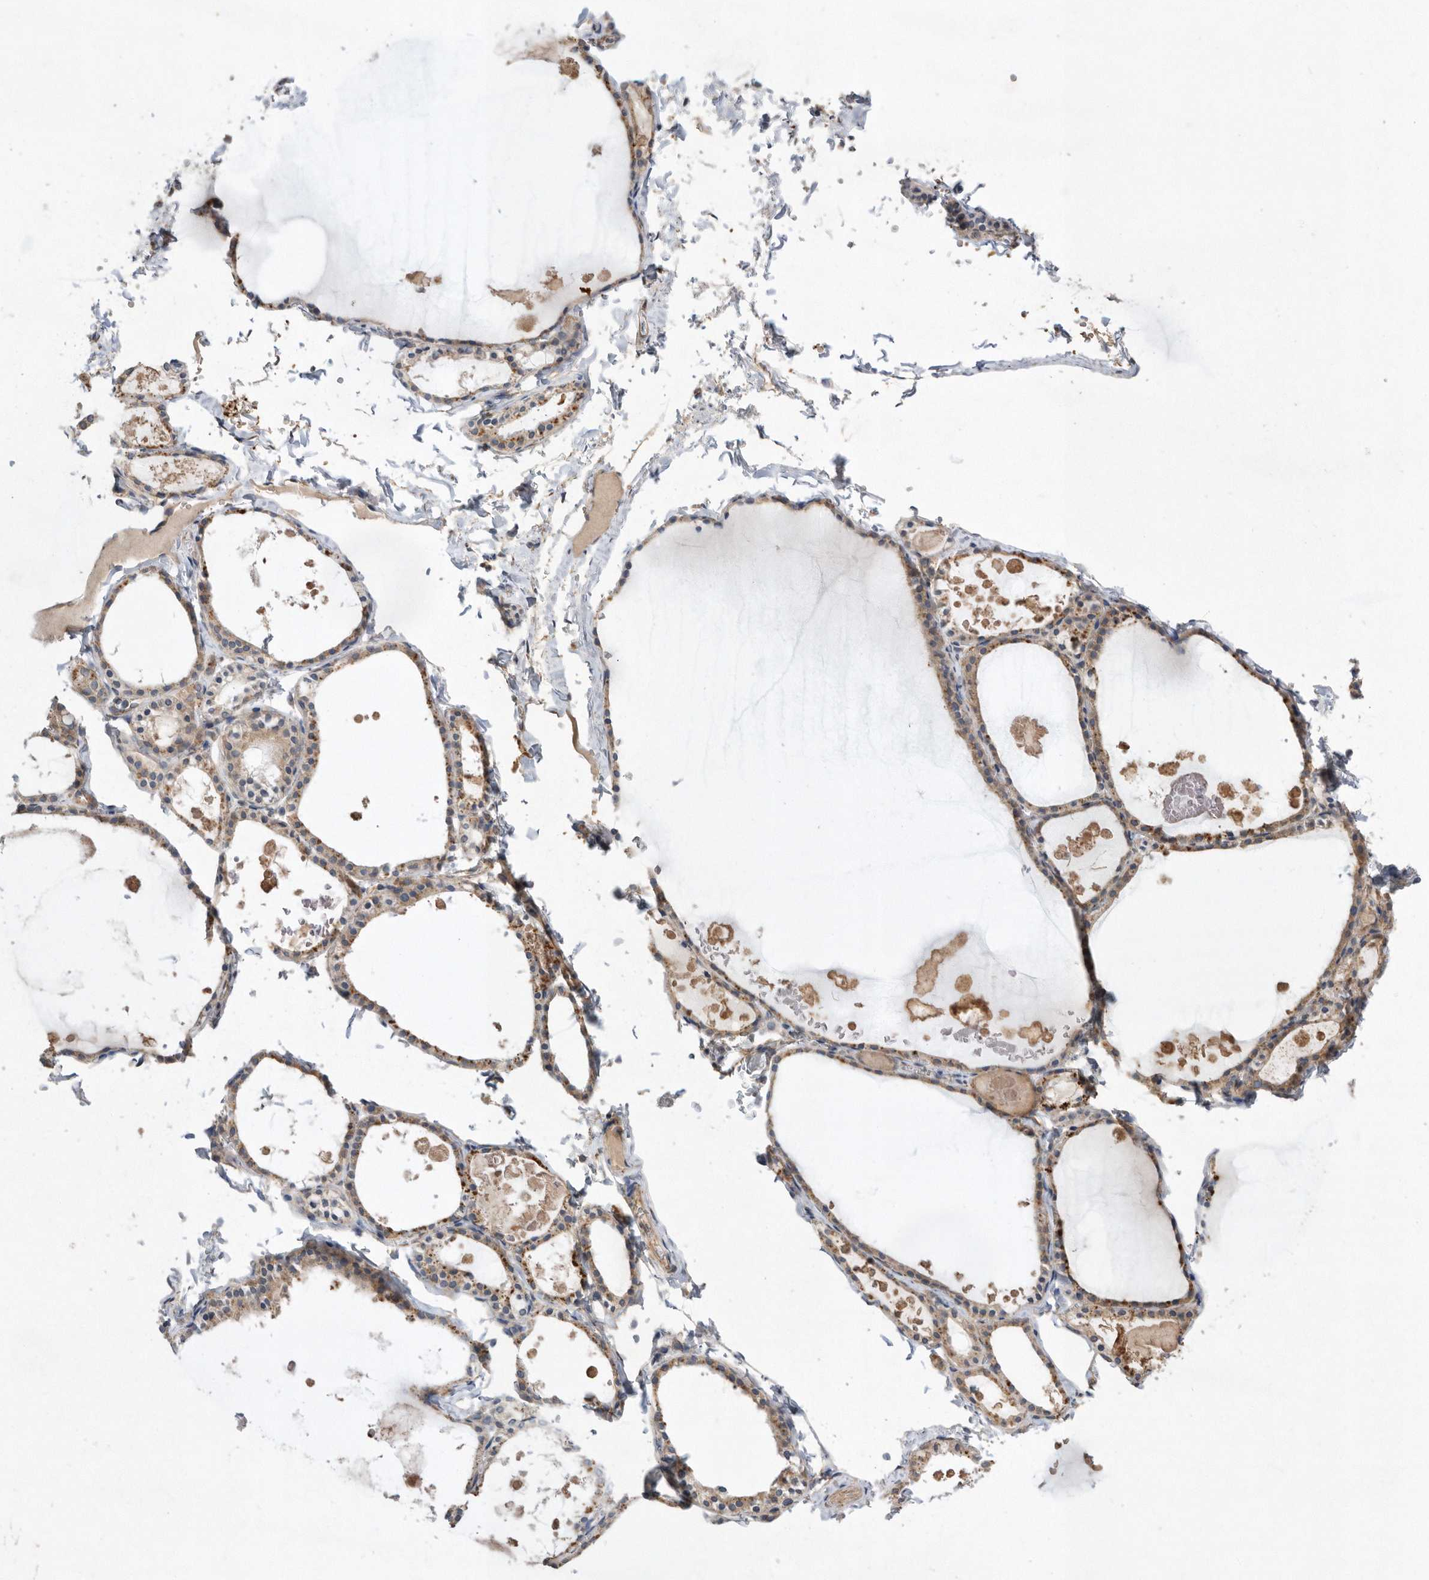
{"staining": {"intensity": "moderate", "quantity": "25%-75%", "location": "cytoplasmic/membranous"}, "tissue": "thyroid gland", "cell_type": "Glandular cells", "image_type": "normal", "snomed": [{"axis": "morphology", "description": "Normal tissue, NOS"}, {"axis": "topography", "description": "Thyroid gland"}], "caption": "Brown immunohistochemical staining in benign human thyroid gland reveals moderate cytoplasmic/membranous staining in approximately 25%-75% of glandular cells.", "gene": "PON2", "patient": {"sex": "male", "age": 56}}